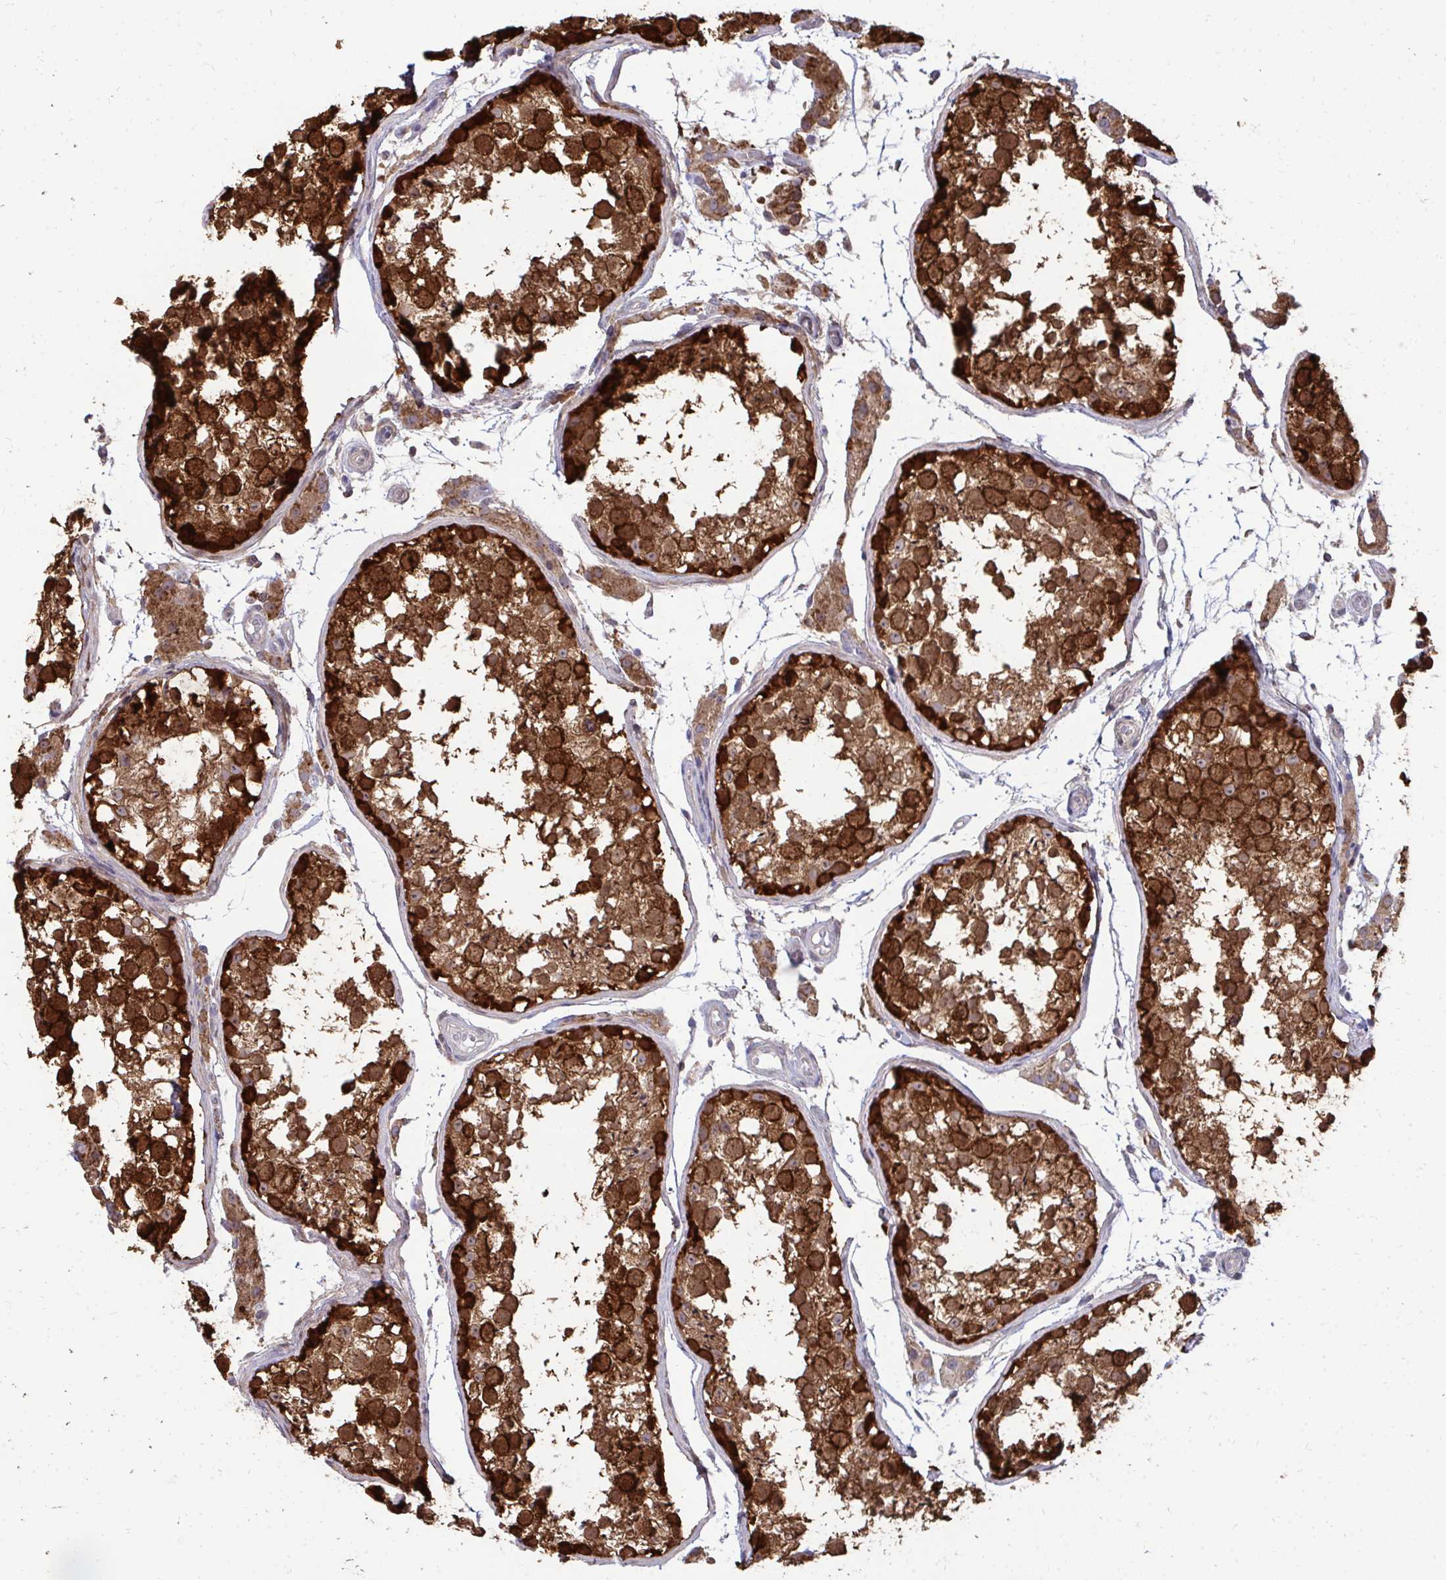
{"staining": {"intensity": "strong", "quantity": ">75%", "location": "cytoplasmic/membranous"}, "tissue": "testis", "cell_type": "Cells in seminiferous ducts", "image_type": "normal", "snomed": [{"axis": "morphology", "description": "Normal tissue, NOS"}, {"axis": "morphology", "description": "Seminoma, NOS"}, {"axis": "topography", "description": "Testis"}], "caption": "Testis stained with DAB immunohistochemistry demonstrates high levels of strong cytoplasmic/membranous expression in about >75% of cells in seminiferous ducts. (IHC, brightfield microscopy, high magnification).", "gene": "DNAJA2", "patient": {"sex": "male", "age": 29}}